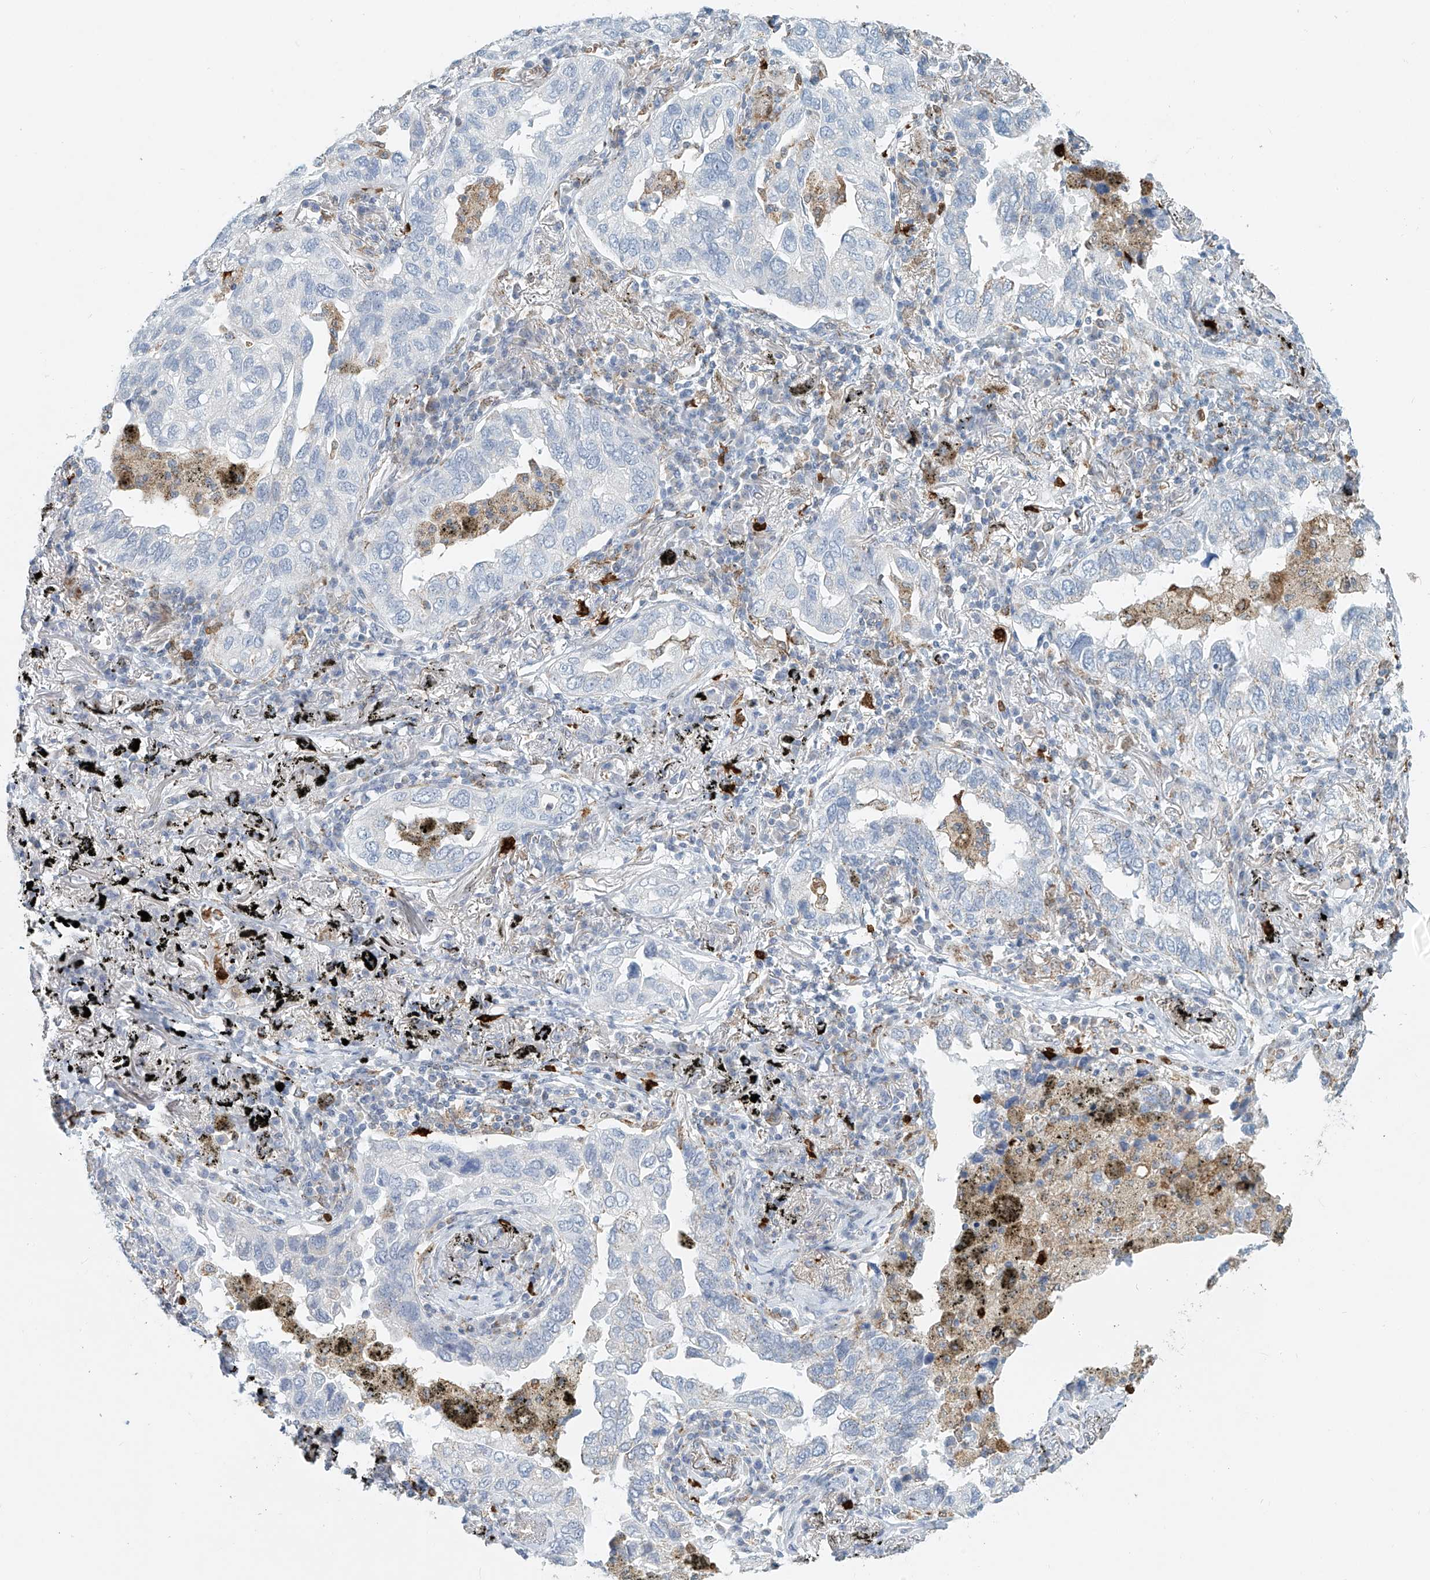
{"staining": {"intensity": "negative", "quantity": "none", "location": "none"}, "tissue": "lung cancer", "cell_type": "Tumor cells", "image_type": "cancer", "snomed": [{"axis": "morphology", "description": "Adenocarcinoma, NOS"}, {"axis": "topography", "description": "Lung"}], "caption": "This is an immunohistochemistry image of human lung adenocarcinoma. There is no expression in tumor cells.", "gene": "PTPRA", "patient": {"sex": "male", "age": 65}}